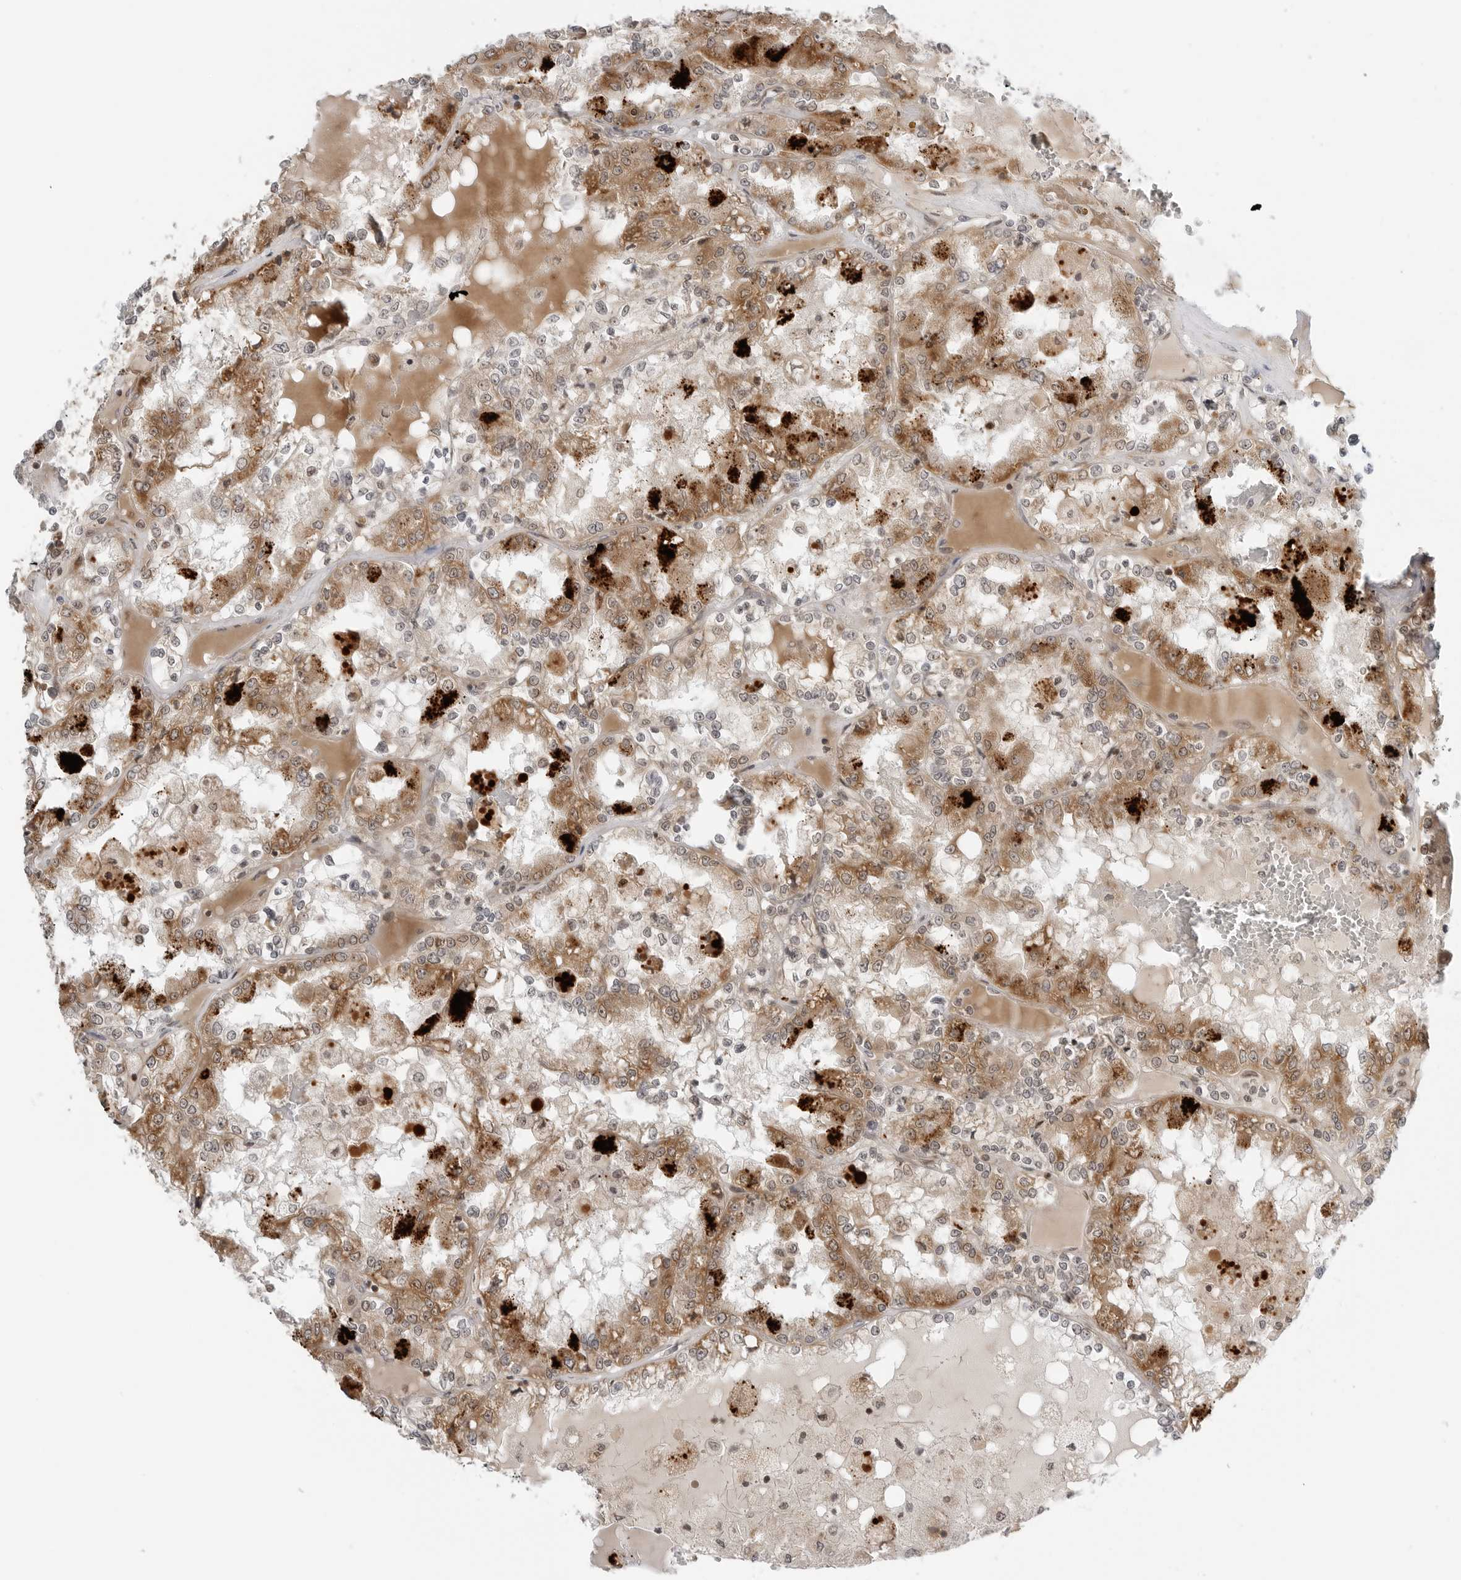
{"staining": {"intensity": "moderate", "quantity": ">75%", "location": "cytoplasmic/membranous"}, "tissue": "renal cancer", "cell_type": "Tumor cells", "image_type": "cancer", "snomed": [{"axis": "morphology", "description": "Adenocarcinoma, NOS"}, {"axis": "topography", "description": "Kidney"}], "caption": "This is a histology image of immunohistochemistry (IHC) staining of renal adenocarcinoma, which shows moderate expression in the cytoplasmic/membranous of tumor cells.", "gene": "PEX2", "patient": {"sex": "female", "age": 56}}